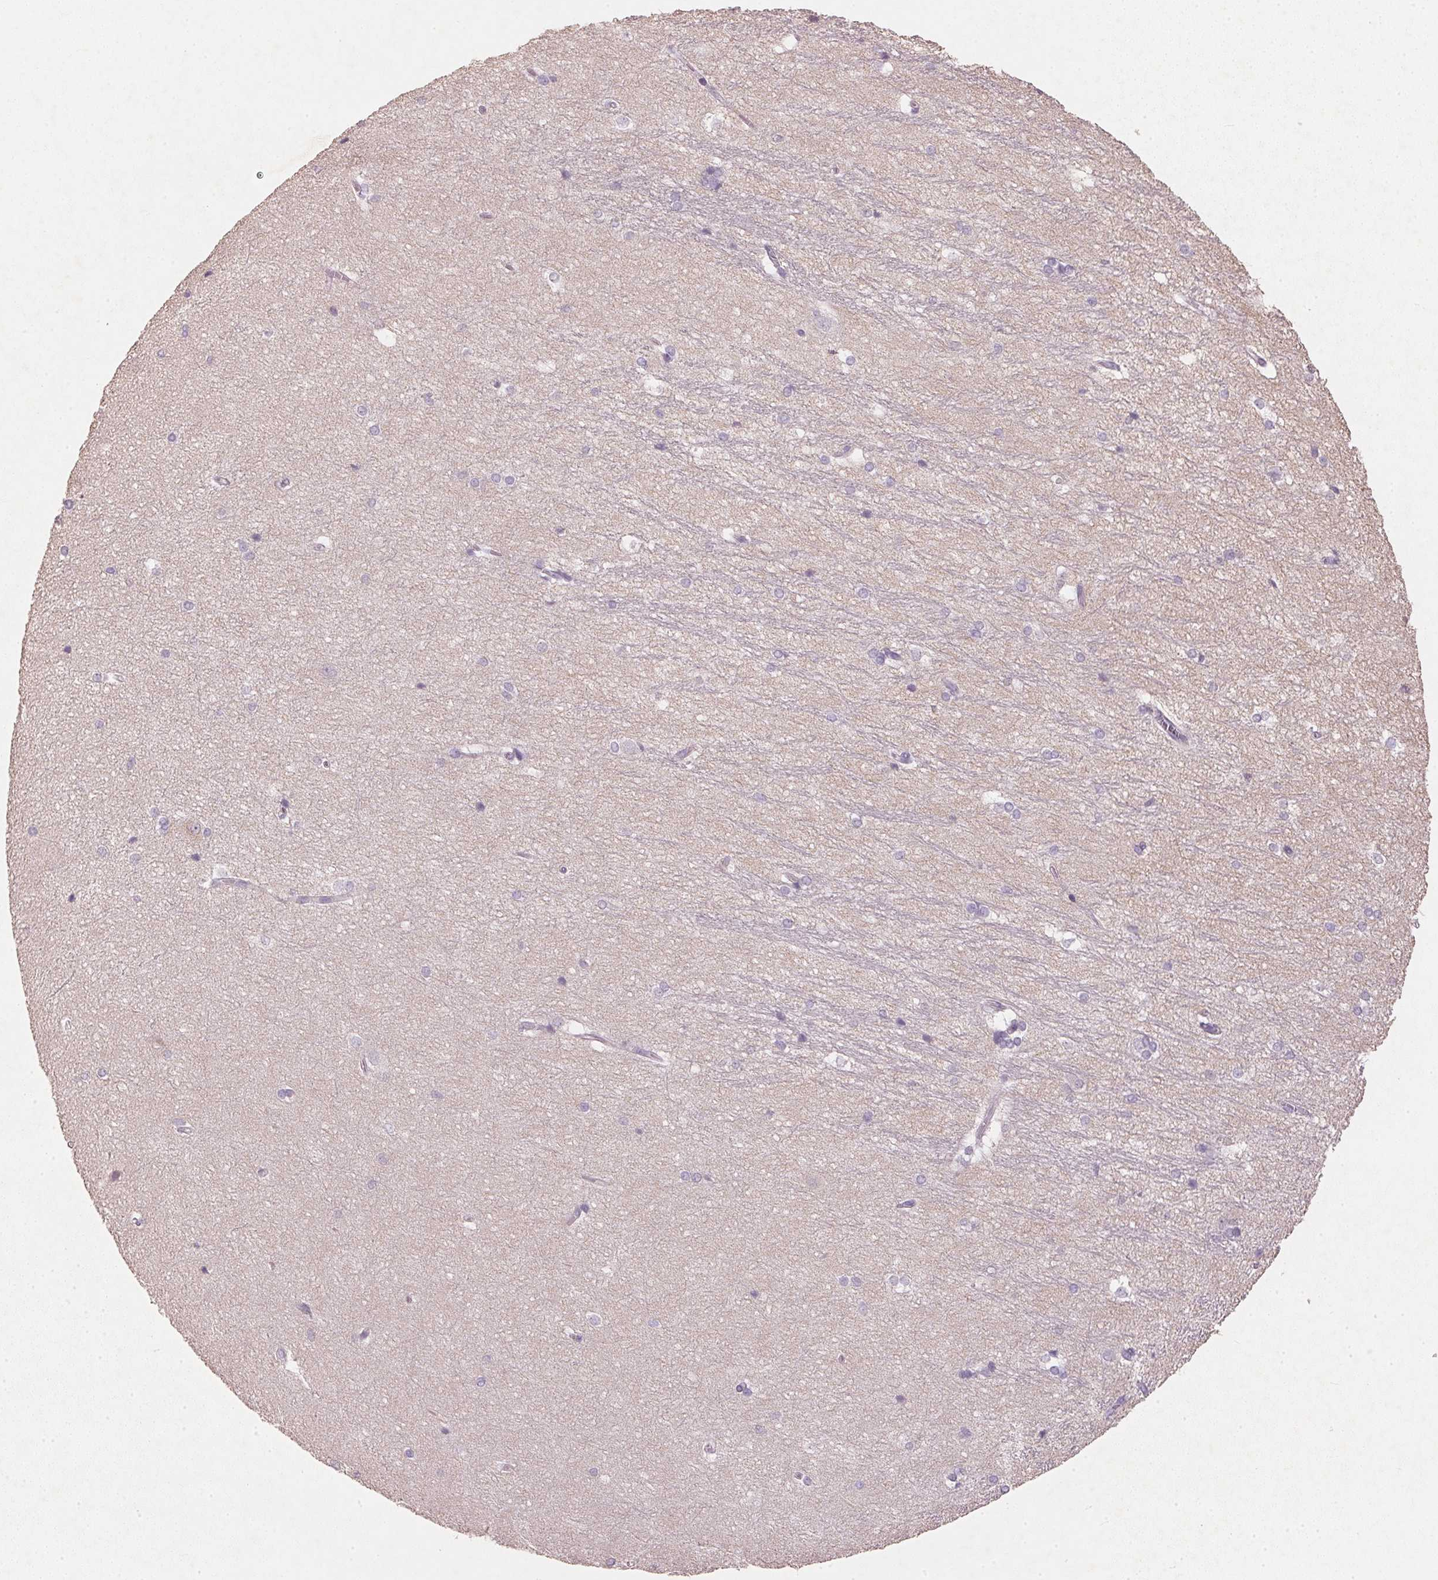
{"staining": {"intensity": "negative", "quantity": "none", "location": "none"}, "tissue": "hippocampus", "cell_type": "Glial cells", "image_type": "normal", "snomed": [{"axis": "morphology", "description": "Normal tissue, NOS"}, {"axis": "topography", "description": "Cerebral cortex"}, {"axis": "topography", "description": "Hippocampus"}], "caption": "The image displays no staining of glial cells in benign hippocampus. (DAB immunohistochemistry visualized using brightfield microscopy, high magnification).", "gene": "KCNK15", "patient": {"sex": "female", "age": 19}}